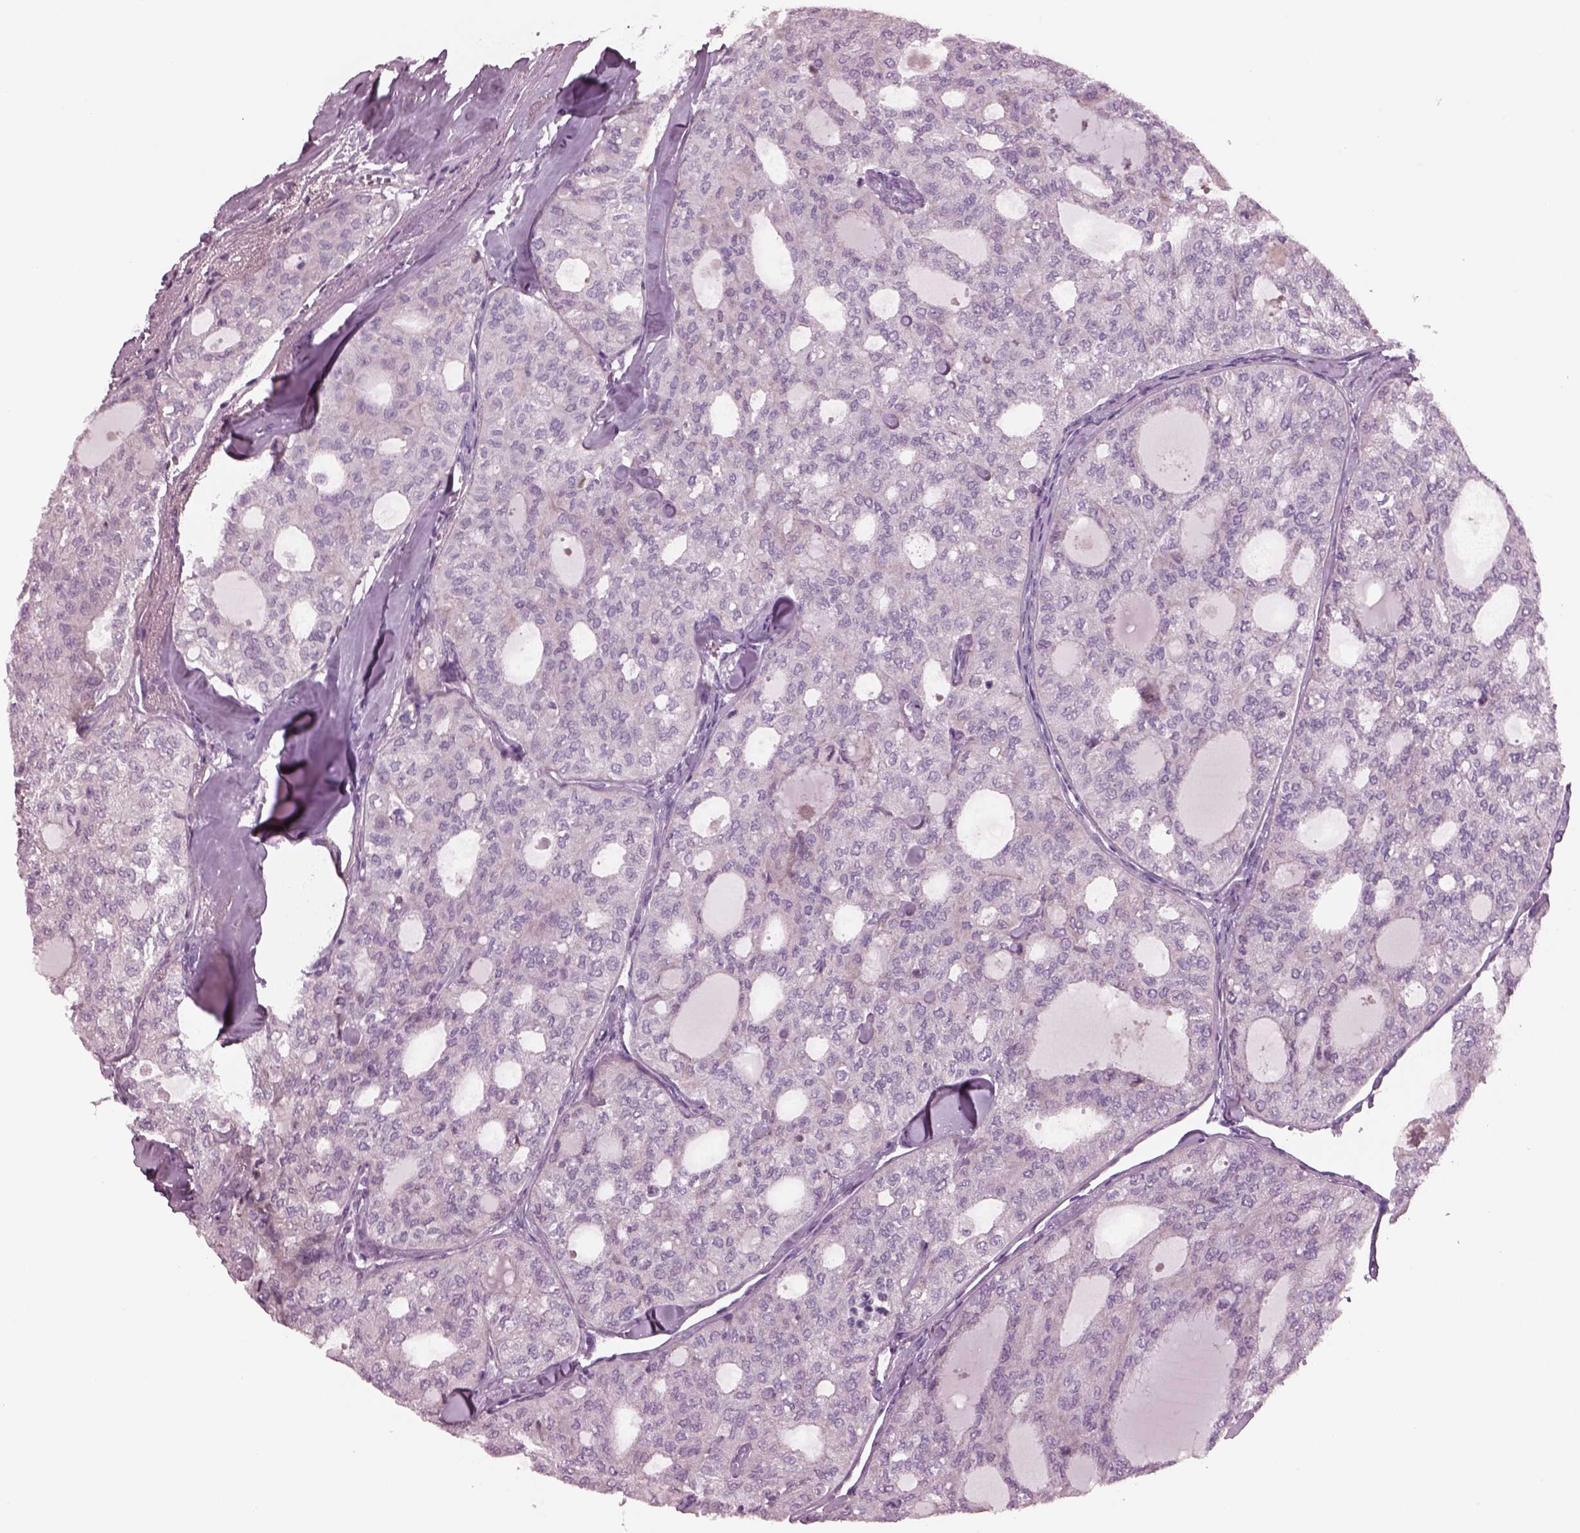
{"staining": {"intensity": "weak", "quantity": "<25%", "location": "cytoplasmic/membranous"}, "tissue": "thyroid cancer", "cell_type": "Tumor cells", "image_type": "cancer", "snomed": [{"axis": "morphology", "description": "Follicular adenoma carcinoma, NOS"}, {"axis": "topography", "description": "Thyroid gland"}], "caption": "The image reveals no staining of tumor cells in thyroid cancer. (Brightfield microscopy of DAB IHC at high magnification).", "gene": "CYLC1", "patient": {"sex": "male", "age": 75}}